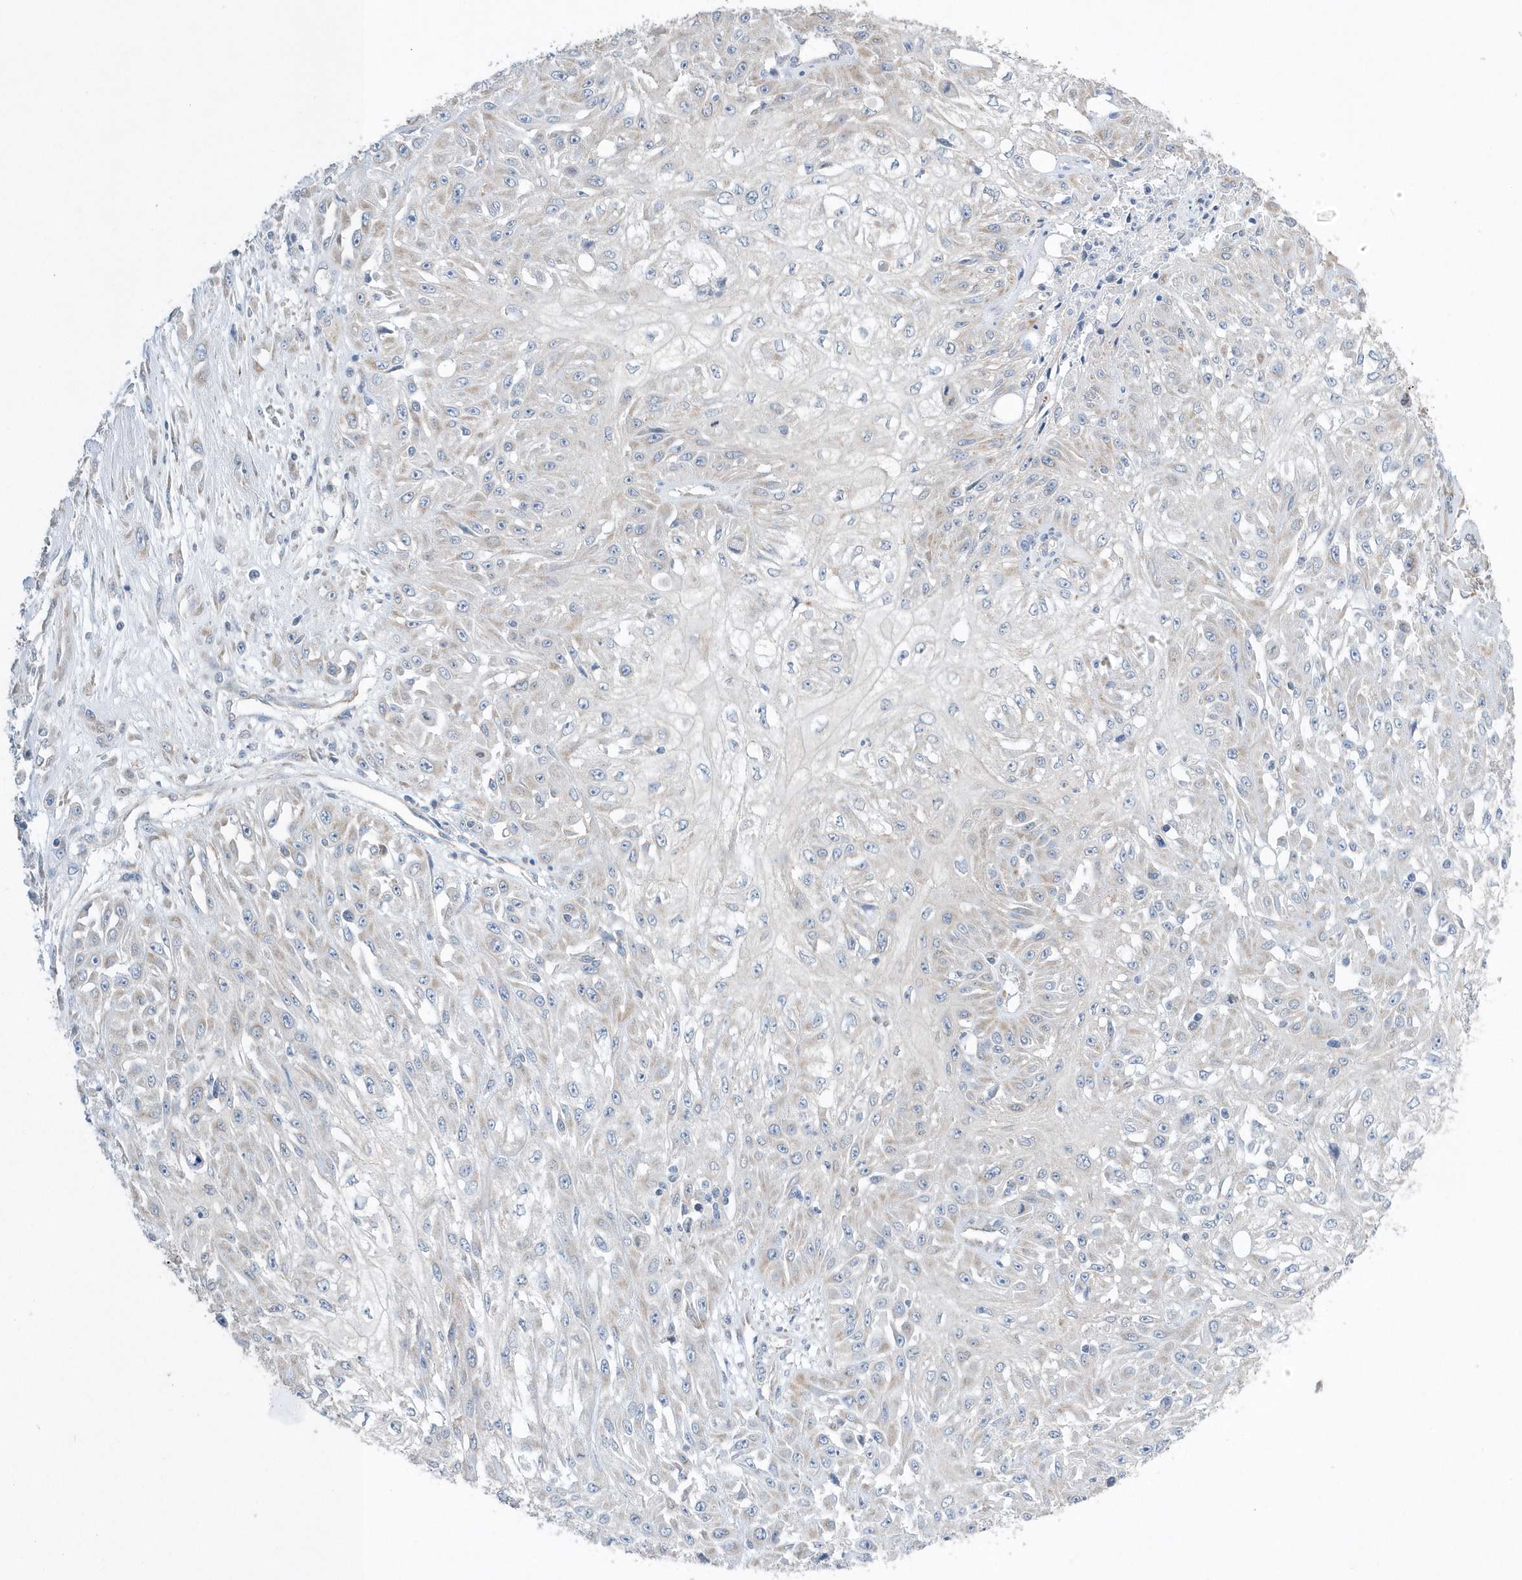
{"staining": {"intensity": "weak", "quantity": "<25%", "location": "cytoplasmic/membranous"}, "tissue": "skin cancer", "cell_type": "Tumor cells", "image_type": "cancer", "snomed": [{"axis": "morphology", "description": "Squamous cell carcinoma, NOS"}, {"axis": "morphology", "description": "Squamous cell carcinoma, metastatic, NOS"}, {"axis": "topography", "description": "Skin"}, {"axis": "topography", "description": "Lymph node"}], "caption": "The micrograph exhibits no staining of tumor cells in skin squamous cell carcinoma.", "gene": "SPATA5", "patient": {"sex": "male", "age": 75}}